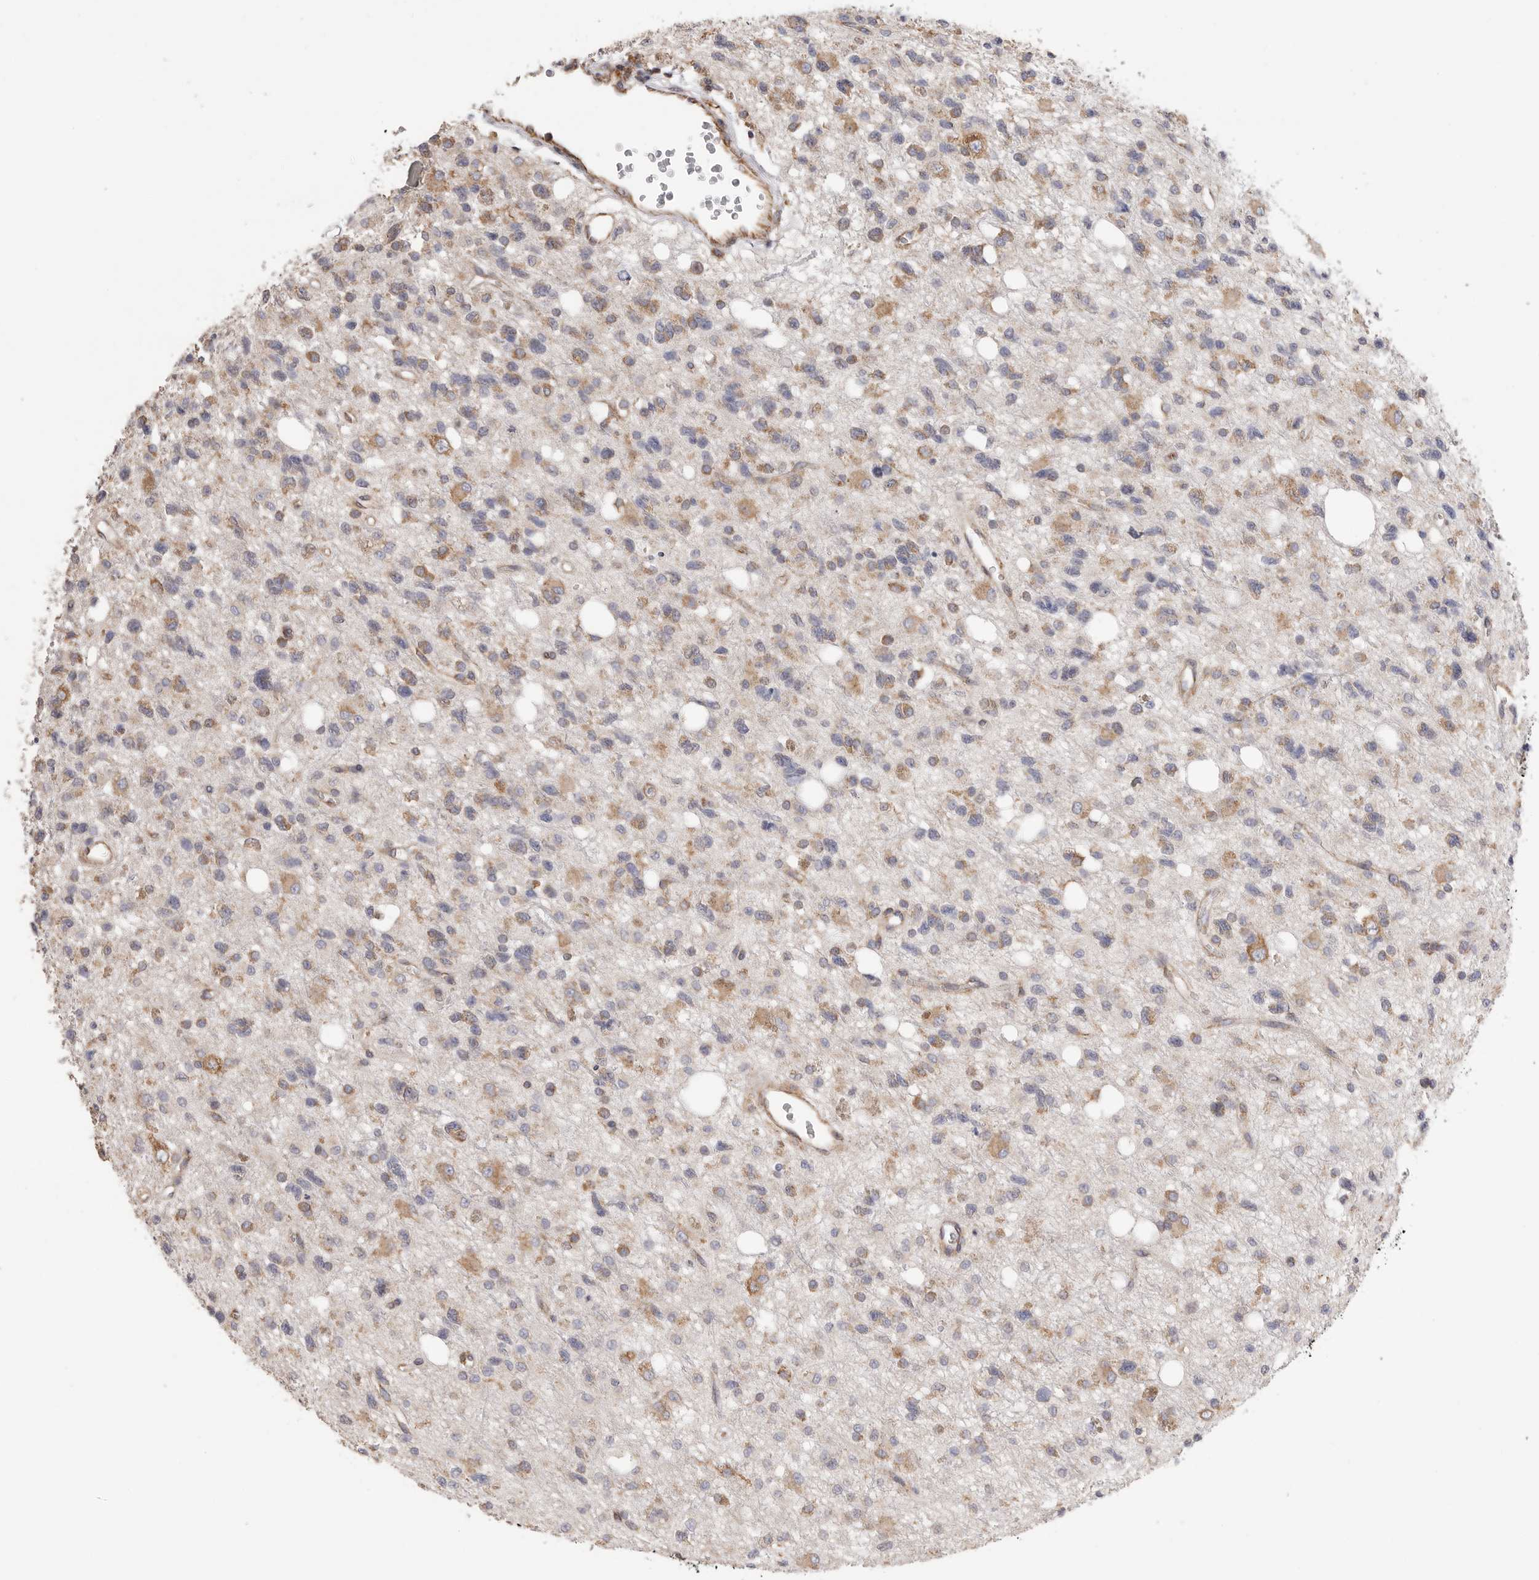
{"staining": {"intensity": "weak", "quantity": ">75%", "location": "cytoplasmic/membranous"}, "tissue": "glioma", "cell_type": "Tumor cells", "image_type": "cancer", "snomed": [{"axis": "morphology", "description": "Glioma, malignant, High grade"}, {"axis": "topography", "description": "Brain"}], "caption": "An image showing weak cytoplasmic/membranous expression in approximately >75% of tumor cells in glioma, as visualized by brown immunohistochemical staining.", "gene": "SERBP1", "patient": {"sex": "female", "age": 62}}